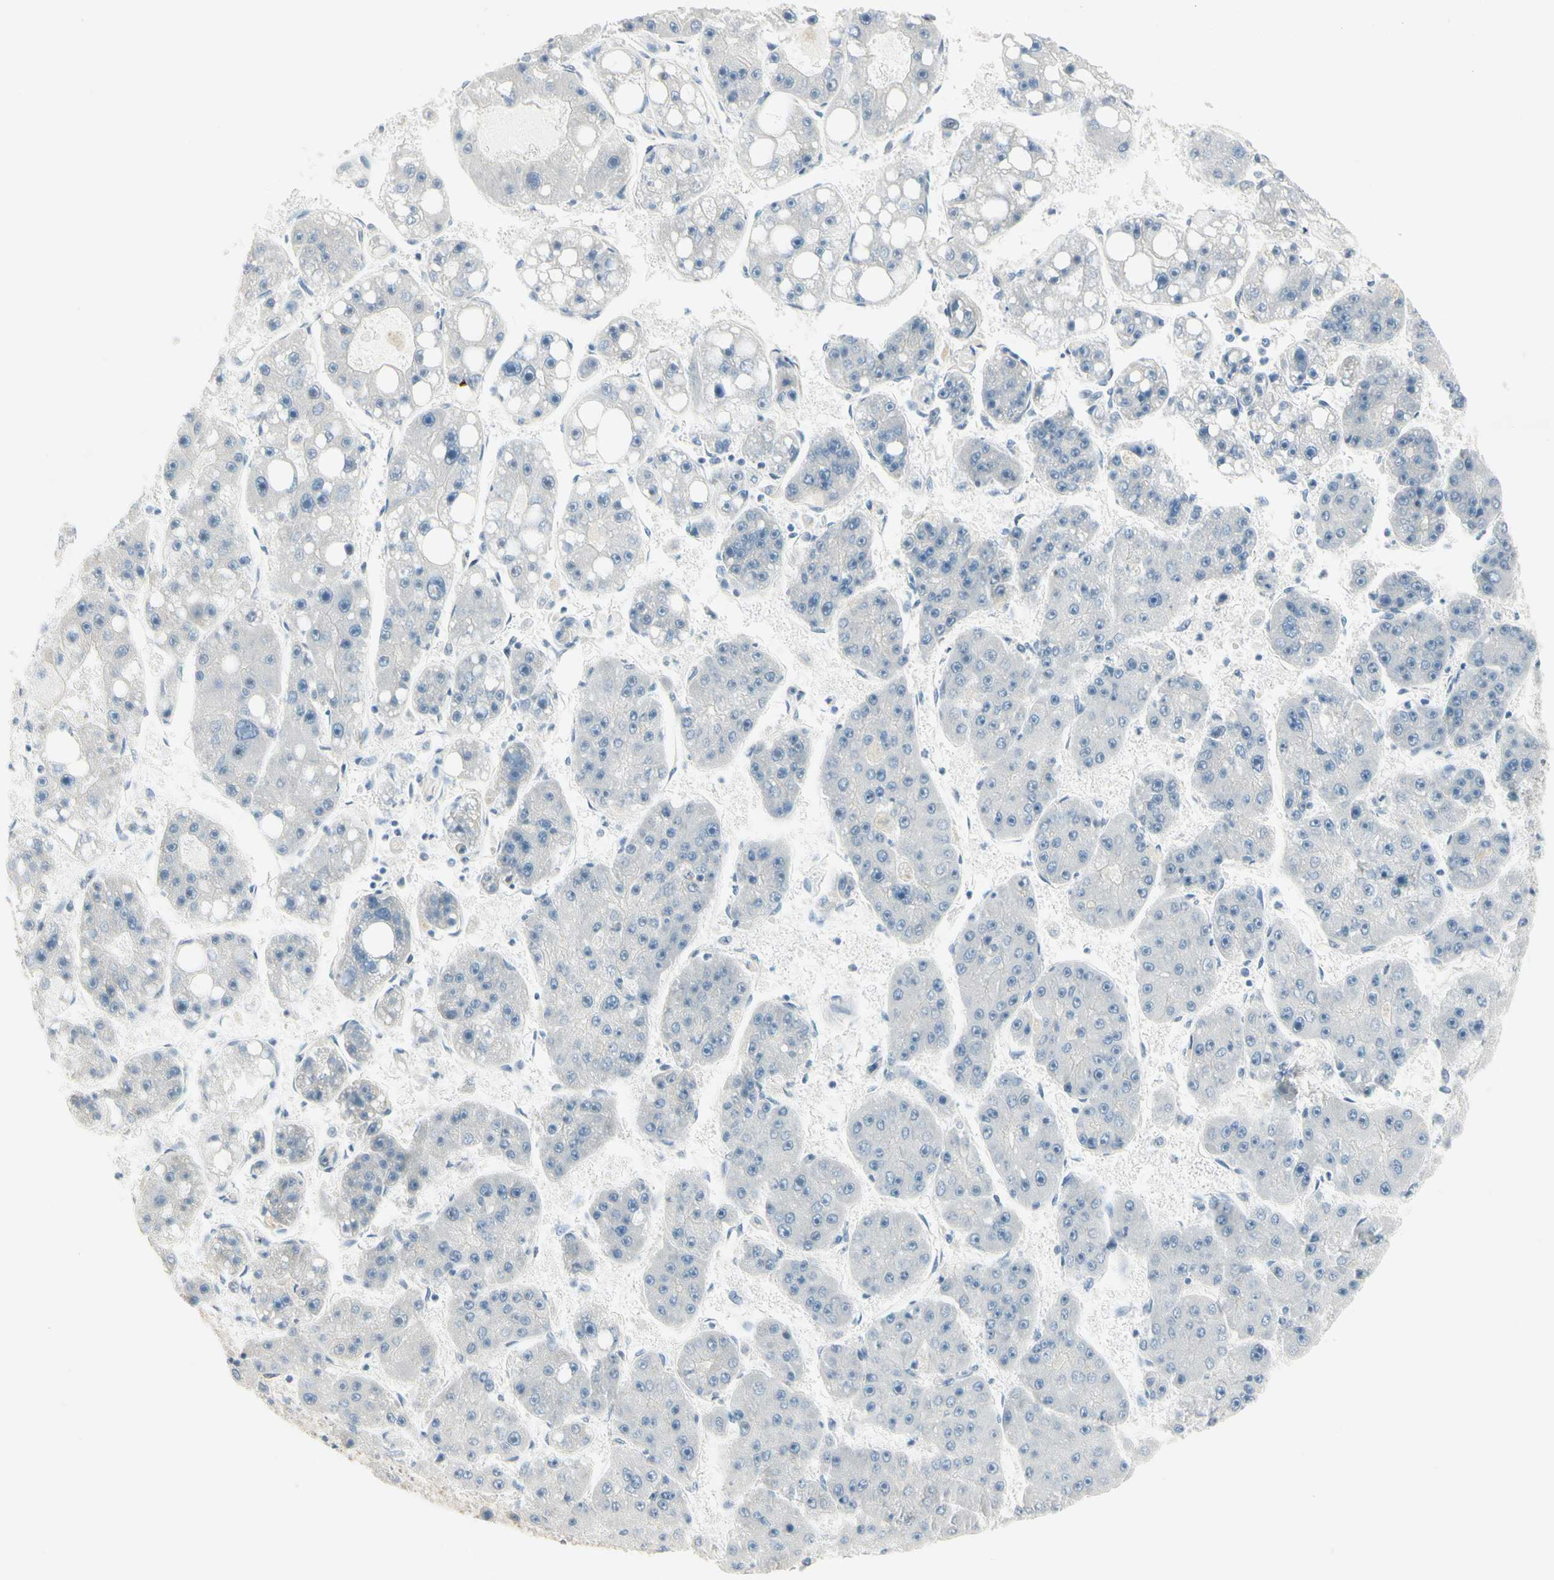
{"staining": {"intensity": "negative", "quantity": "none", "location": "none"}, "tissue": "liver cancer", "cell_type": "Tumor cells", "image_type": "cancer", "snomed": [{"axis": "morphology", "description": "Carcinoma, Hepatocellular, NOS"}, {"axis": "topography", "description": "Liver"}], "caption": "Micrograph shows no significant protein positivity in tumor cells of liver cancer (hepatocellular carcinoma).", "gene": "SPINK4", "patient": {"sex": "female", "age": 61}}